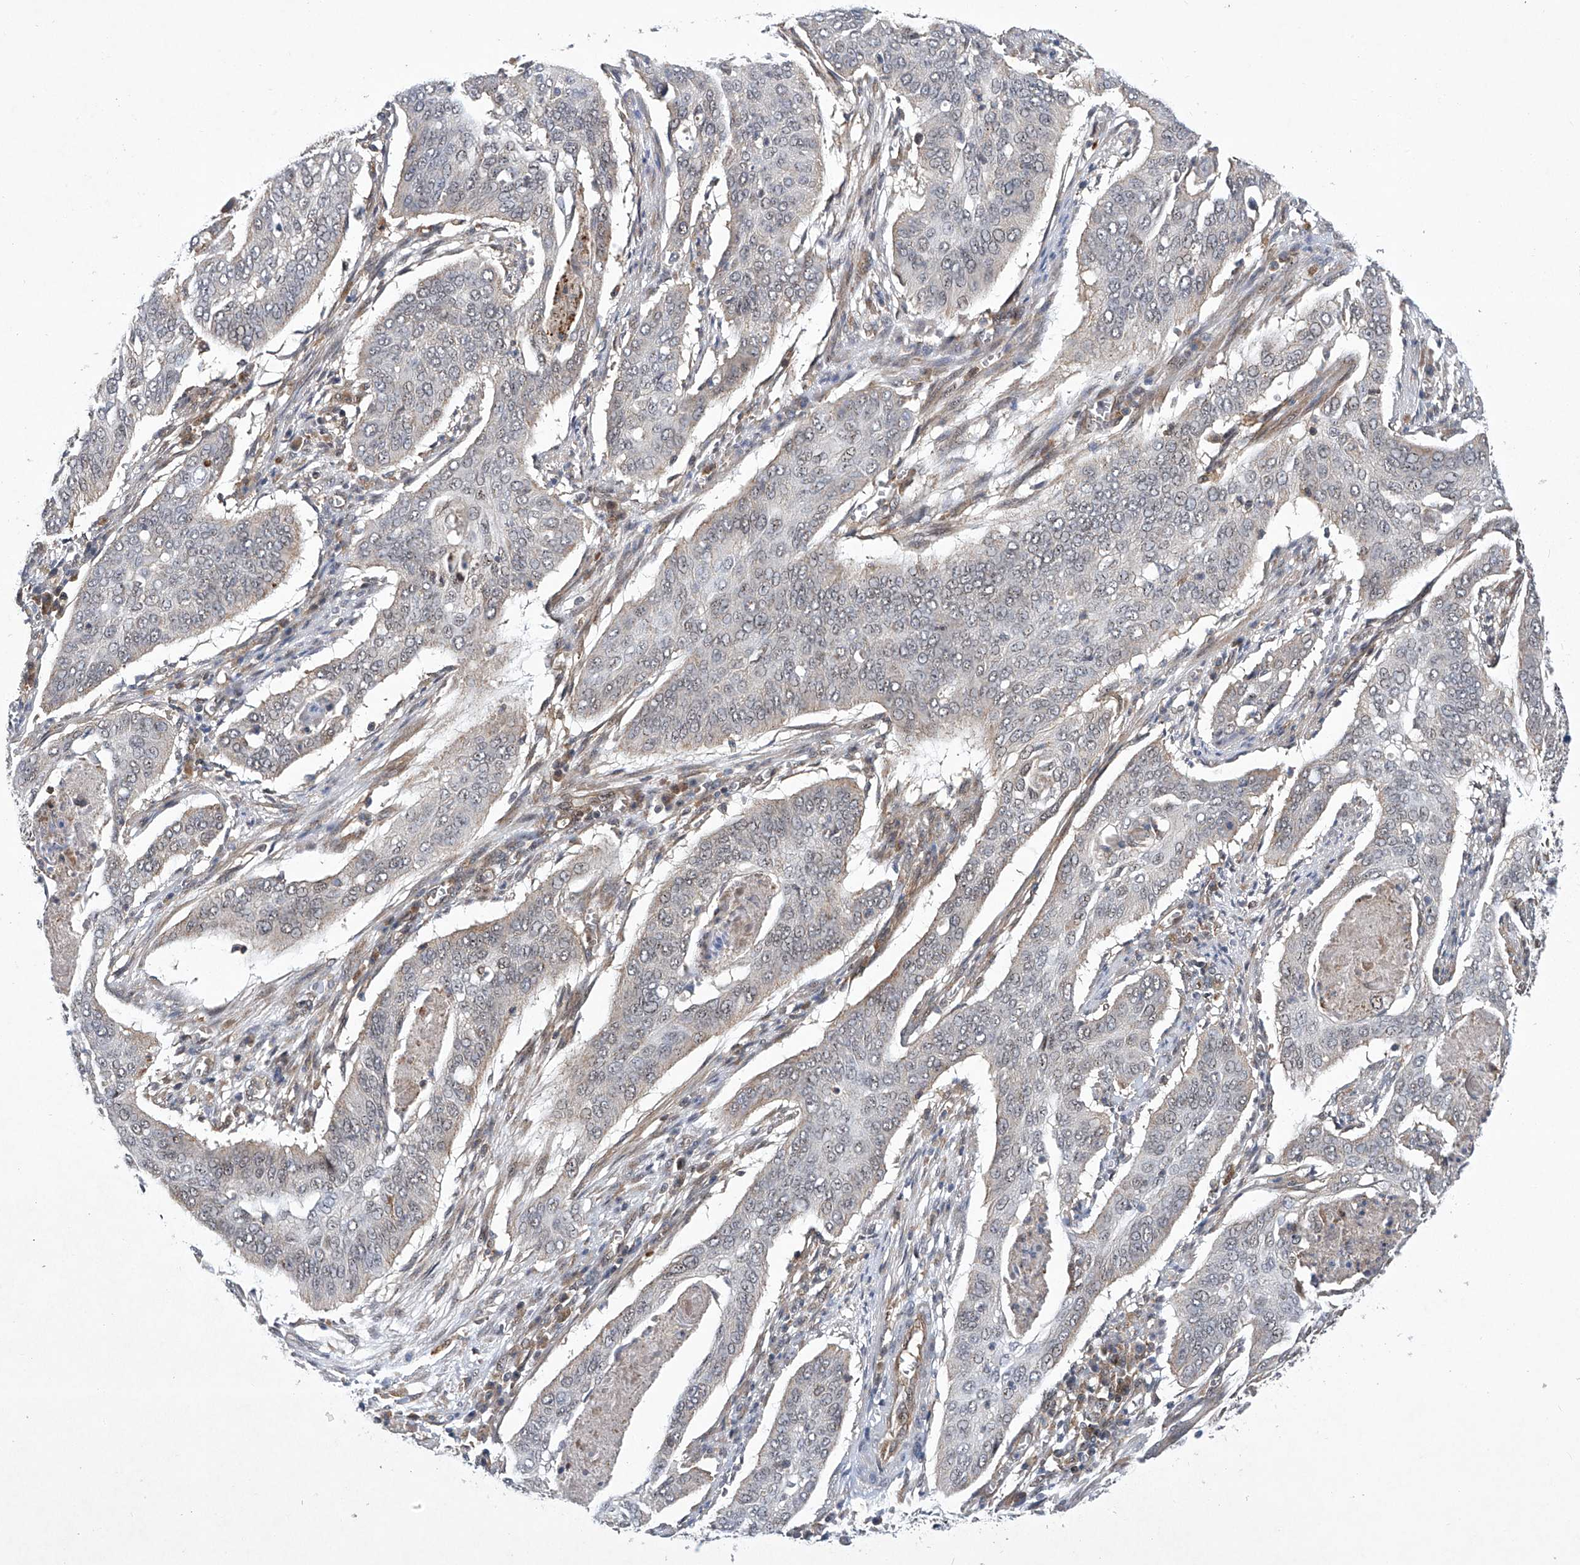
{"staining": {"intensity": "negative", "quantity": "none", "location": "none"}, "tissue": "cervical cancer", "cell_type": "Tumor cells", "image_type": "cancer", "snomed": [{"axis": "morphology", "description": "Squamous cell carcinoma, NOS"}, {"axis": "topography", "description": "Cervix"}], "caption": "Immunohistochemistry (IHC) image of squamous cell carcinoma (cervical) stained for a protein (brown), which displays no staining in tumor cells.", "gene": "CISH", "patient": {"sex": "female", "age": 39}}